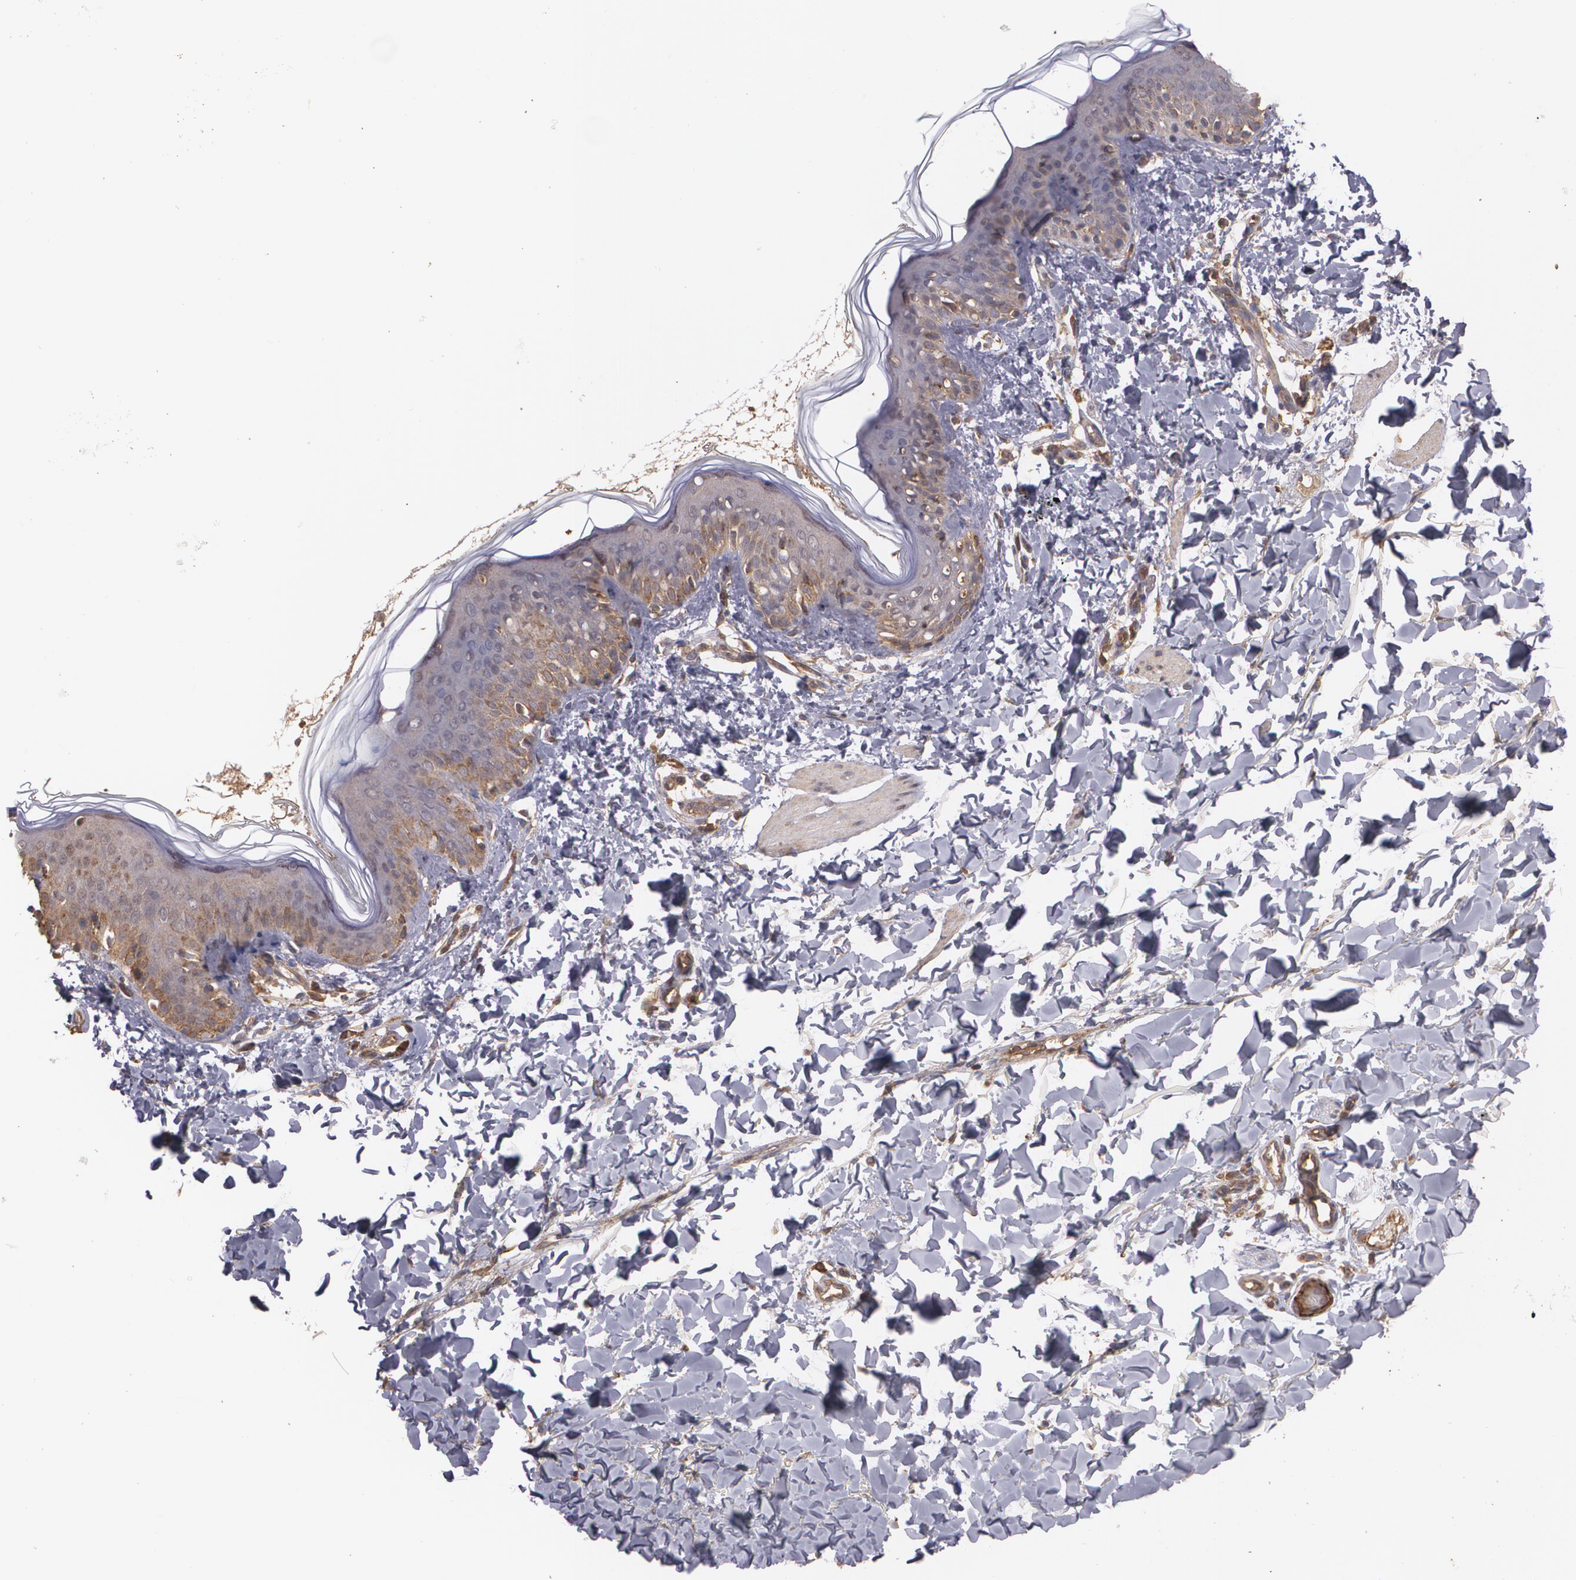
{"staining": {"intensity": "moderate", "quantity": ">75%", "location": "cytoplasmic/membranous"}, "tissue": "skin", "cell_type": "Fibroblasts", "image_type": "normal", "snomed": [{"axis": "morphology", "description": "Normal tissue, NOS"}, {"axis": "topography", "description": "Skin"}], "caption": "This histopathology image demonstrates immunohistochemistry (IHC) staining of normal skin, with medium moderate cytoplasmic/membranous staining in about >75% of fibroblasts.", "gene": "ECE1", "patient": {"sex": "female", "age": 4}}